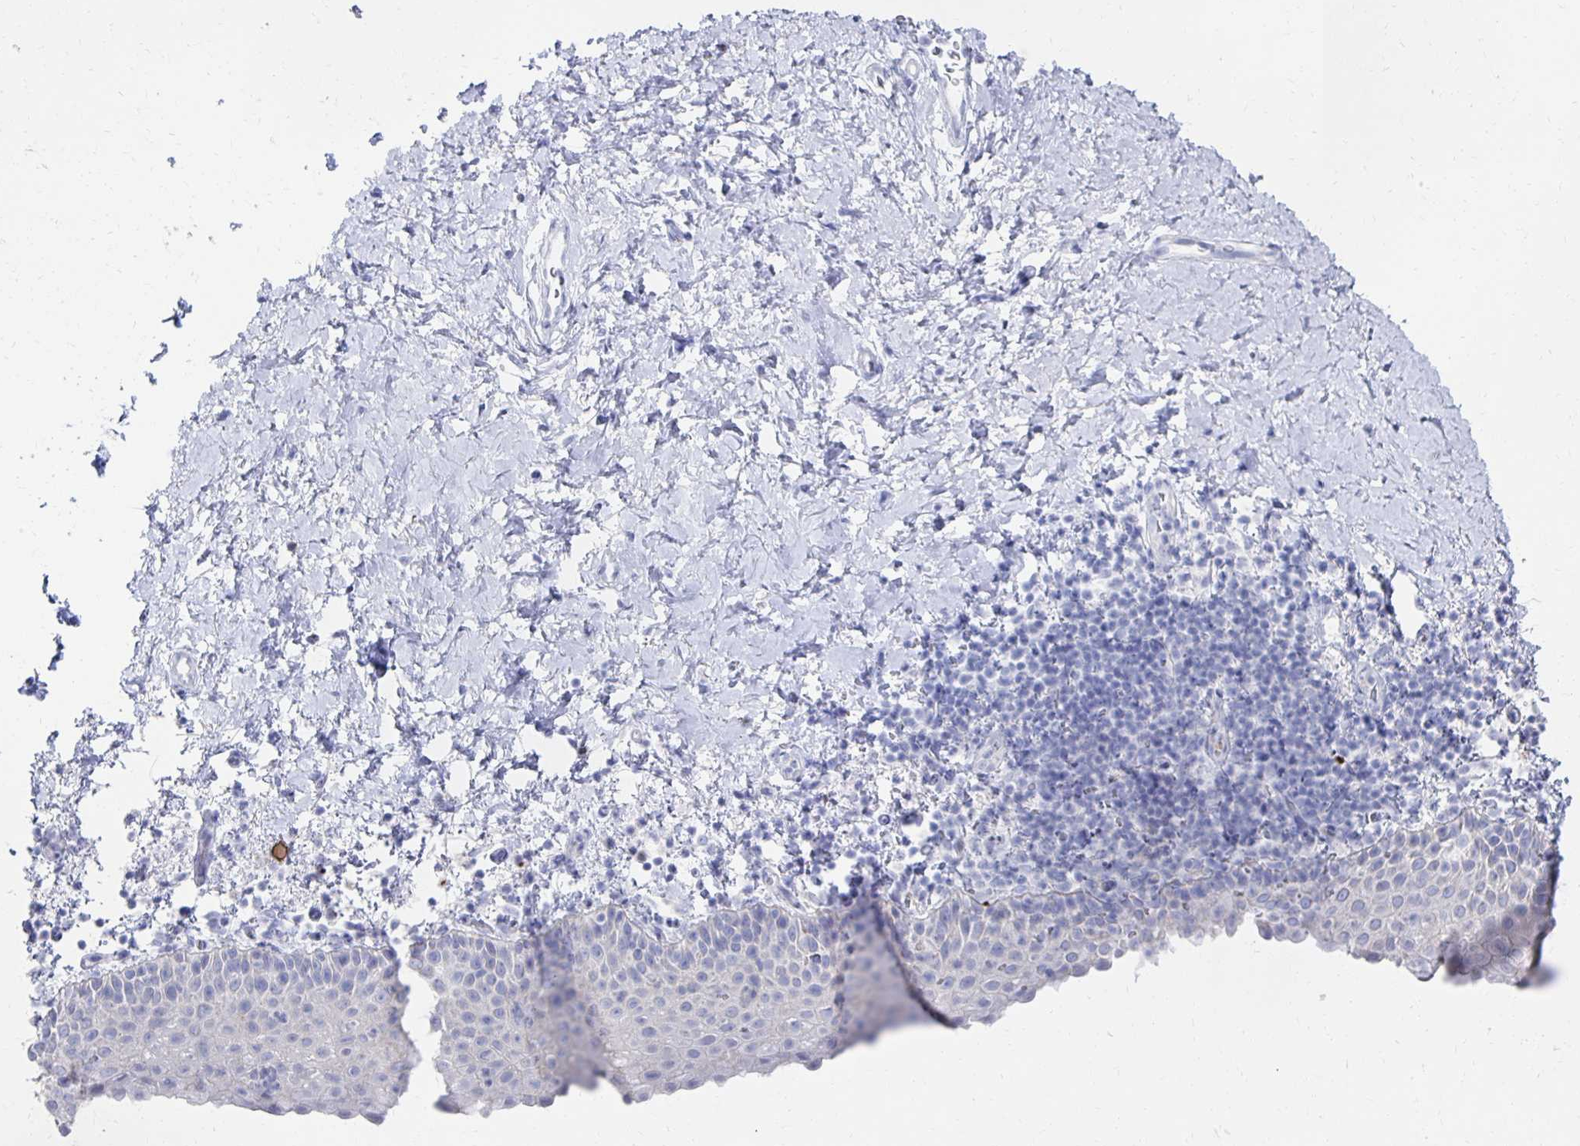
{"staining": {"intensity": "negative", "quantity": "none", "location": "none"}, "tissue": "vagina", "cell_type": "Squamous epithelial cells", "image_type": "normal", "snomed": [{"axis": "morphology", "description": "Normal tissue, NOS"}, {"axis": "topography", "description": "Vagina"}], "caption": "A high-resolution micrograph shows immunohistochemistry staining of unremarkable vagina, which displays no significant positivity in squamous epithelial cells. (DAB IHC, high magnification).", "gene": "PRDM7", "patient": {"sex": "female", "age": 61}}